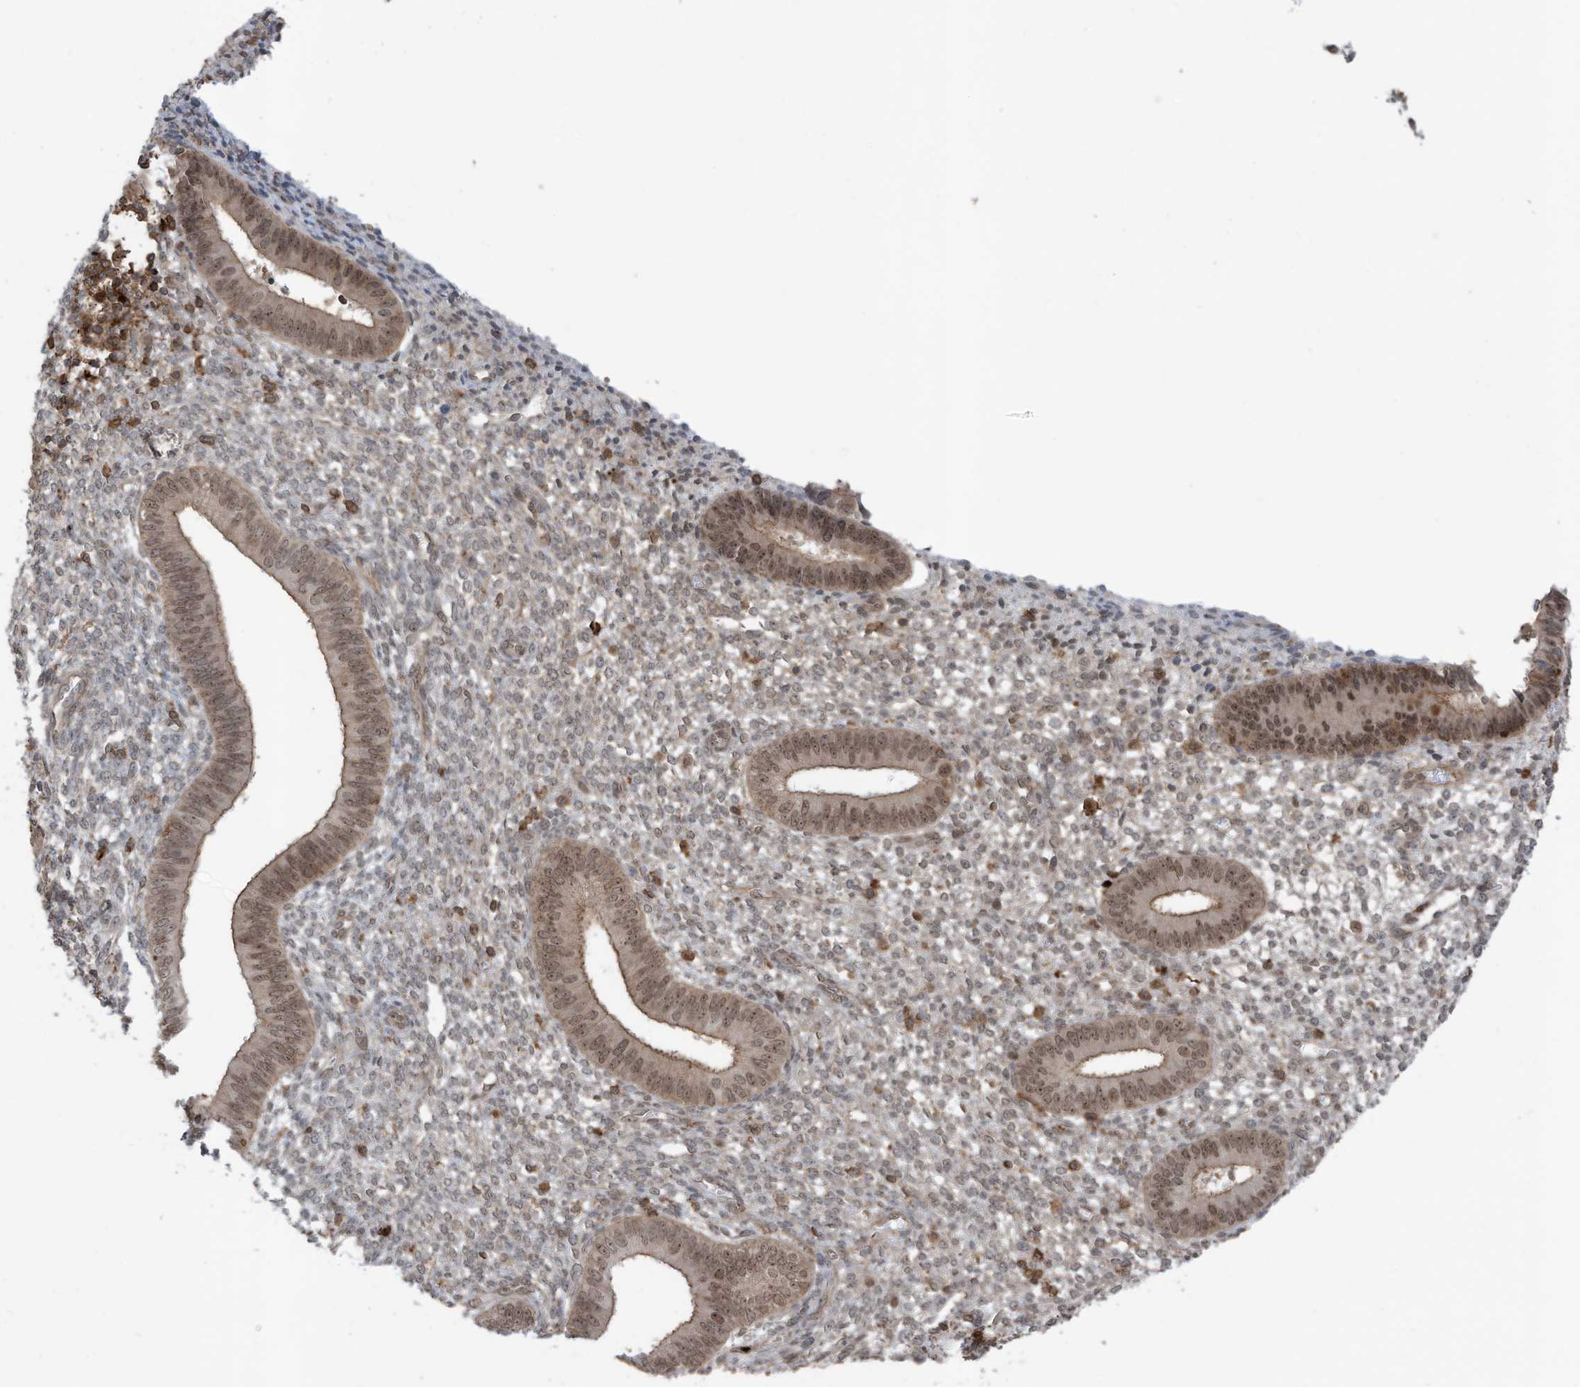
{"staining": {"intensity": "weak", "quantity": "<25%", "location": "nuclear"}, "tissue": "endometrium", "cell_type": "Cells in endometrial stroma", "image_type": "normal", "snomed": [{"axis": "morphology", "description": "Normal tissue, NOS"}, {"axis": "topography", "description": "Endometrium"}], "caption": "This is a photomicrograph of IHC staining of normal endometrium, which shows no staining in cells in endometrial stroma.", "gene": "REPIN1", "patient": {"sex": "female", "age": 46}}